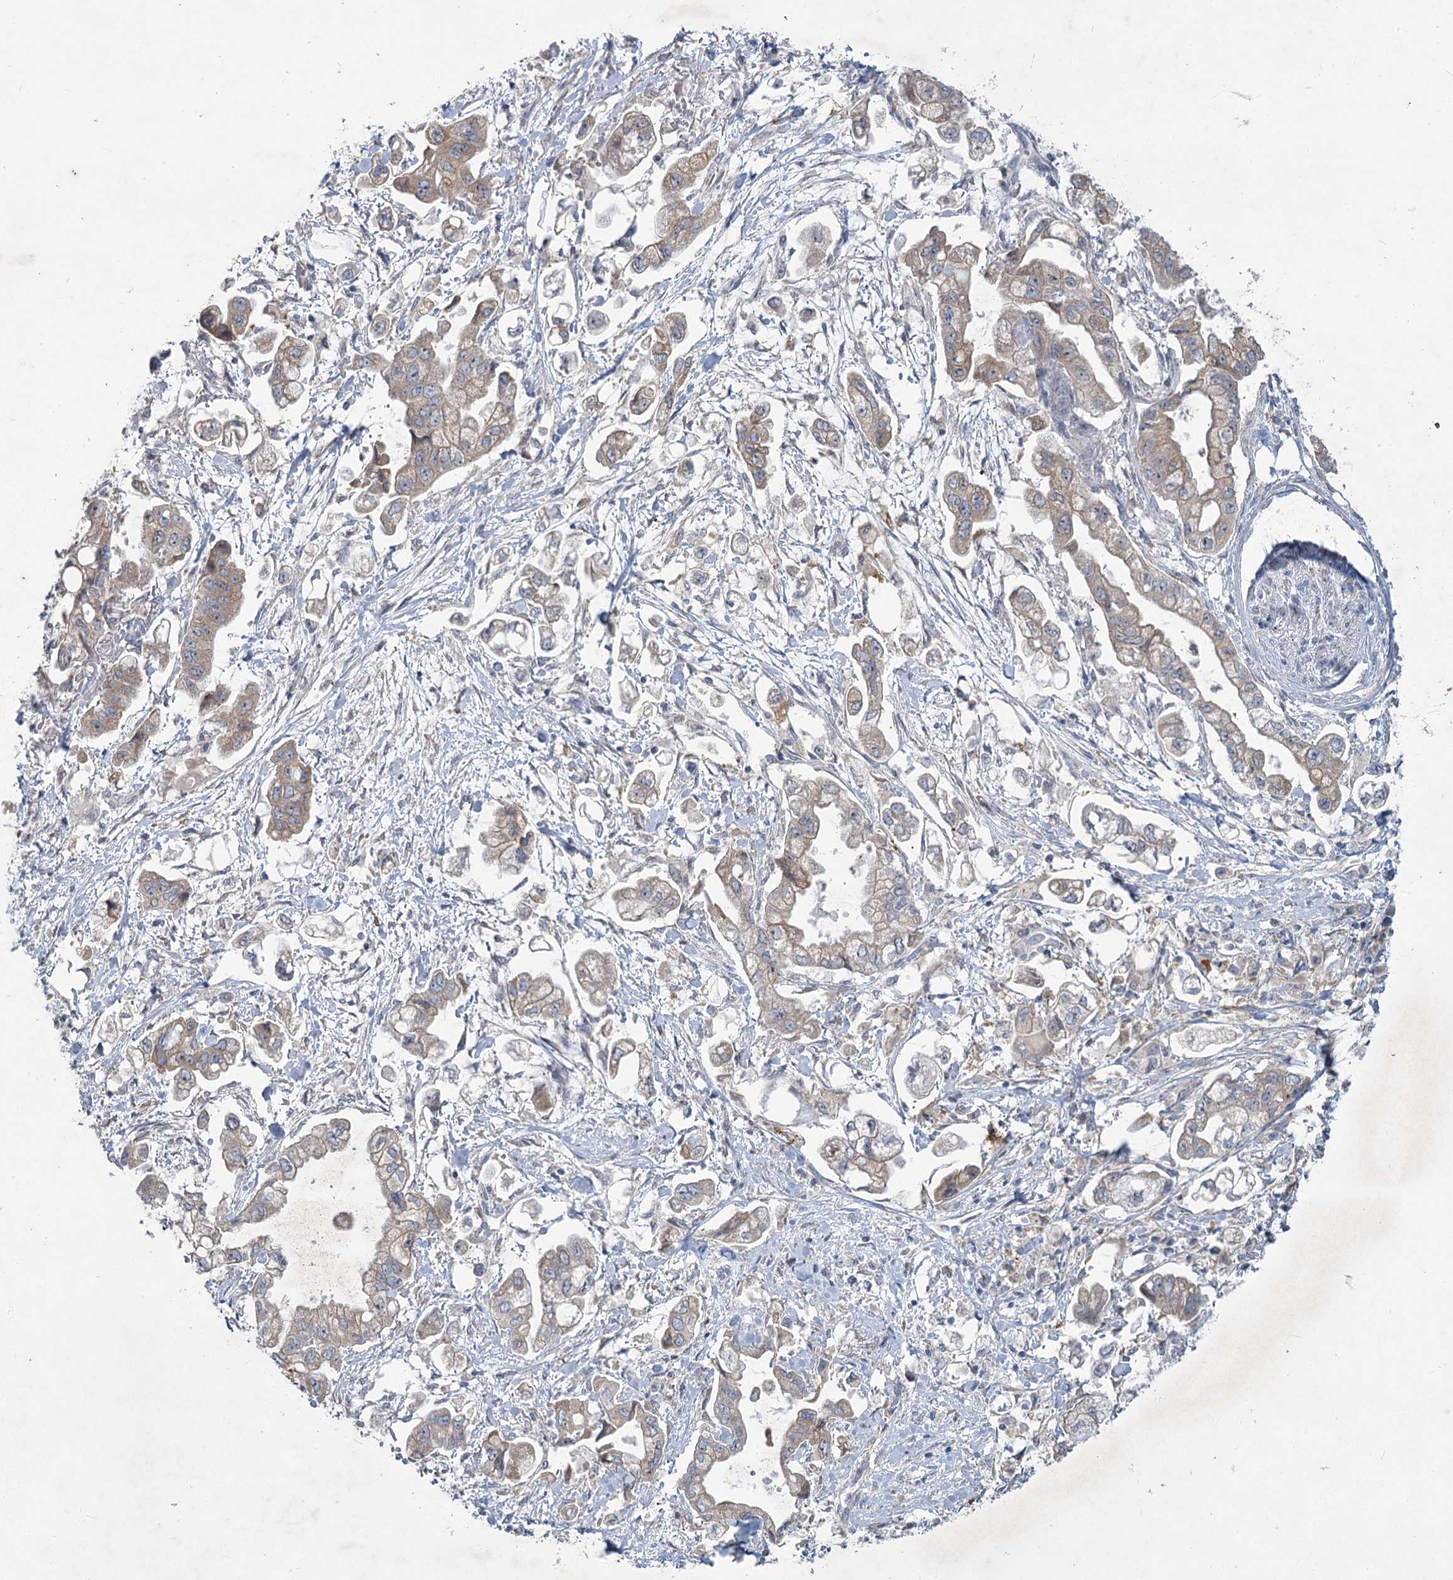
{"staining": {"intensity": "weak", "quantity": "25%-75%", "location": "cytoplasmic/membranous"}, "tissue": "stomach cancer", "cell_type": "Tumor cells", "image_type": "cancer", "snomed": [{"axis": "morphology", "description": "Adenocarcinoma, NOS"}, {"axis": "topography", "description": "Stomach"}], "caption": "Protein analysis of stomach cancer tissue demonstrates weak cytoplasmic/membranous expression in approximately 25%-75% of tumor cells.", "gene": "PLA2G12A", "patient": {"sex": "male", "age": 62}}